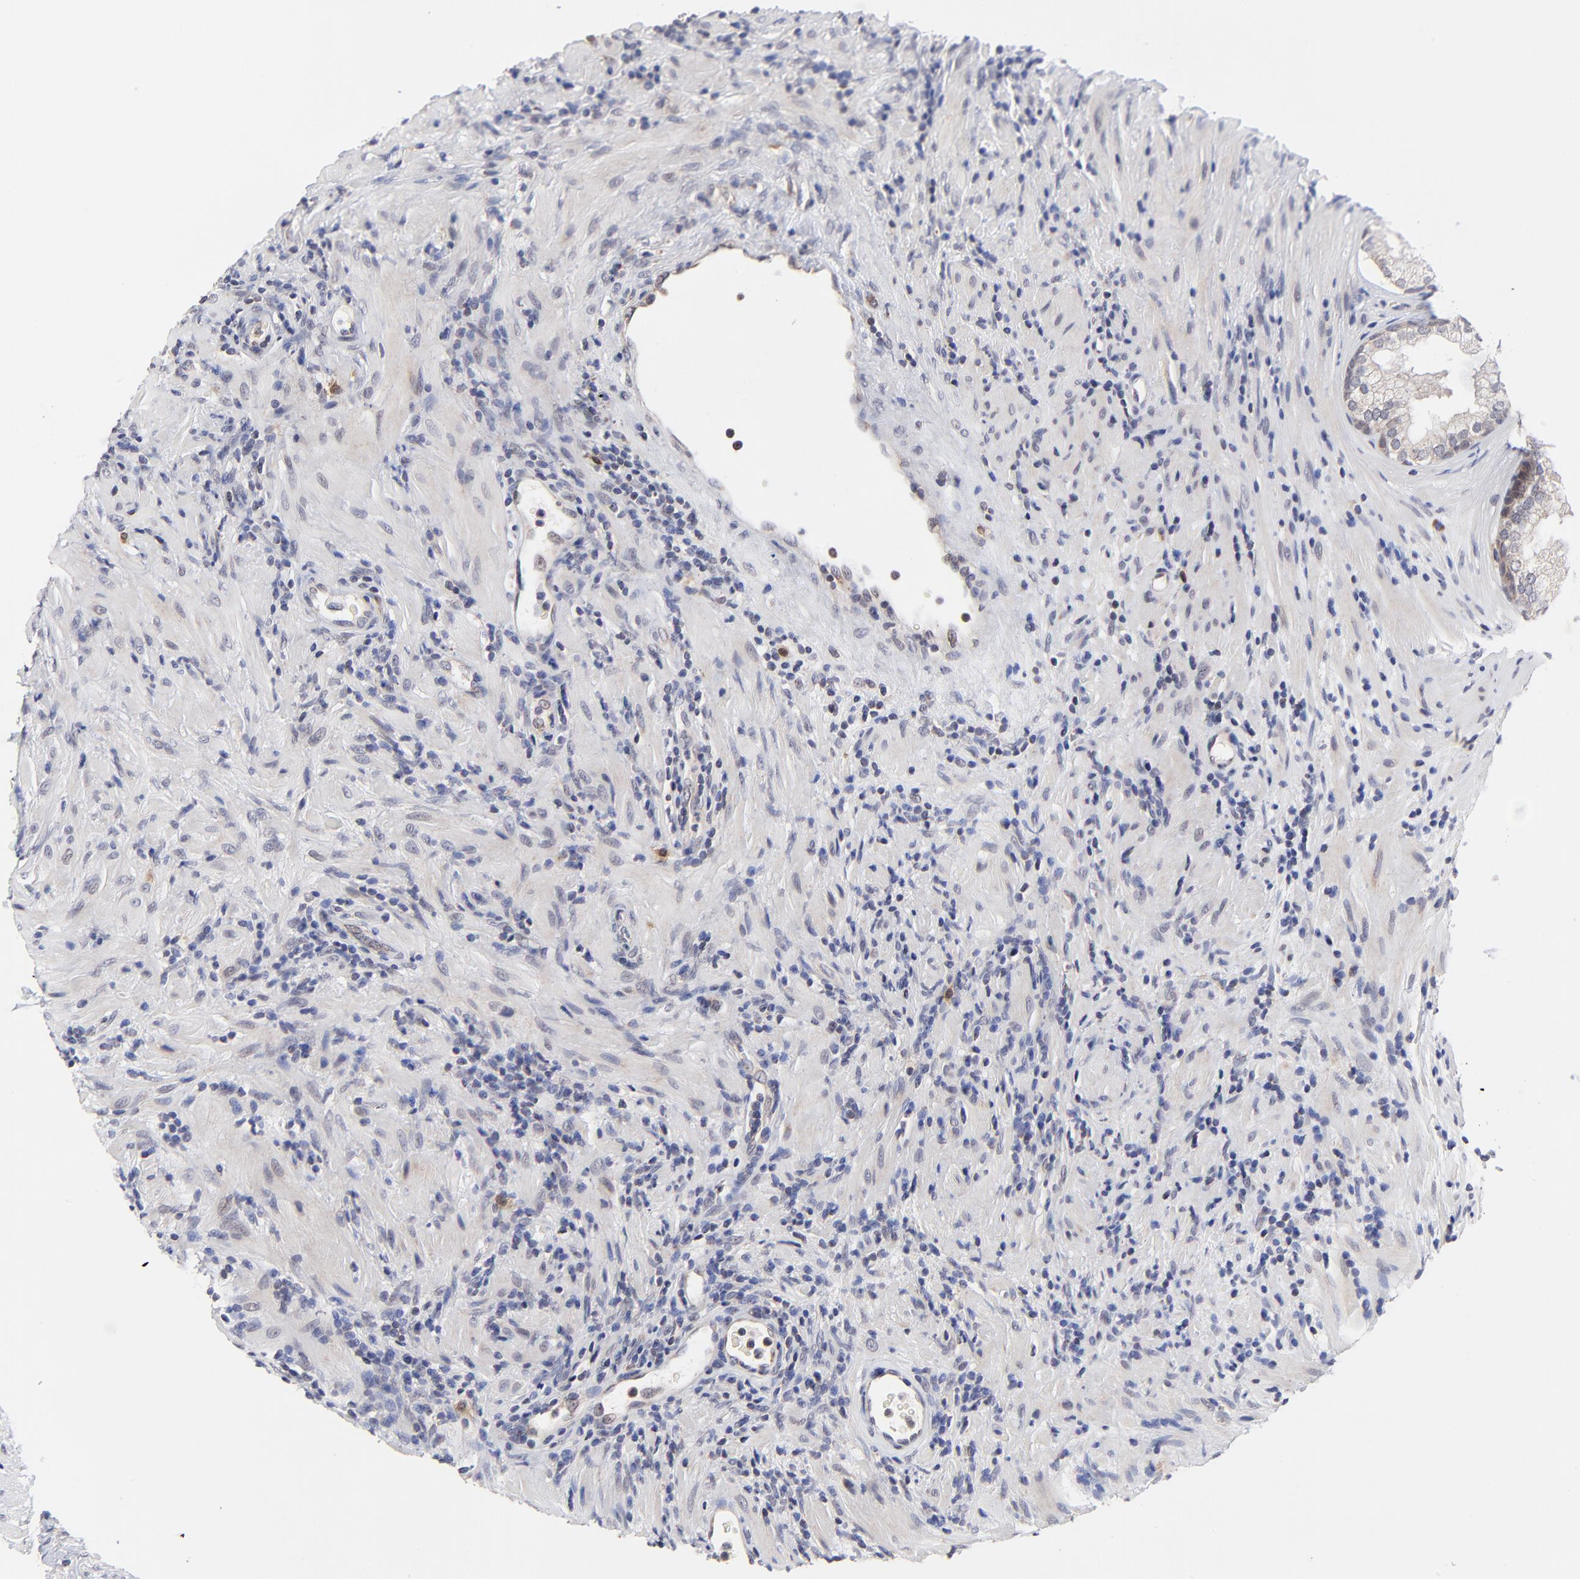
{"staining": {"intensity": "weak", "quantity": "25%-75%", "location": "cytoplasmic/membranous"}, "tissue": "prostate", "cell_type": "Glandular cells", "image_type": "normal", "snomed": [{"axis": "morphology", "description": "Normal tissue, NOS"}, {"axis": "topography", "description": "Prostate"}], "caption": "Prostate stained with a brown dye reveals weak cytoplasmic/membranous positive expression in about 25%-75% of glandular cells.", "gene": "FBXL12", "patient": {"sex": "male", "age": 76}}